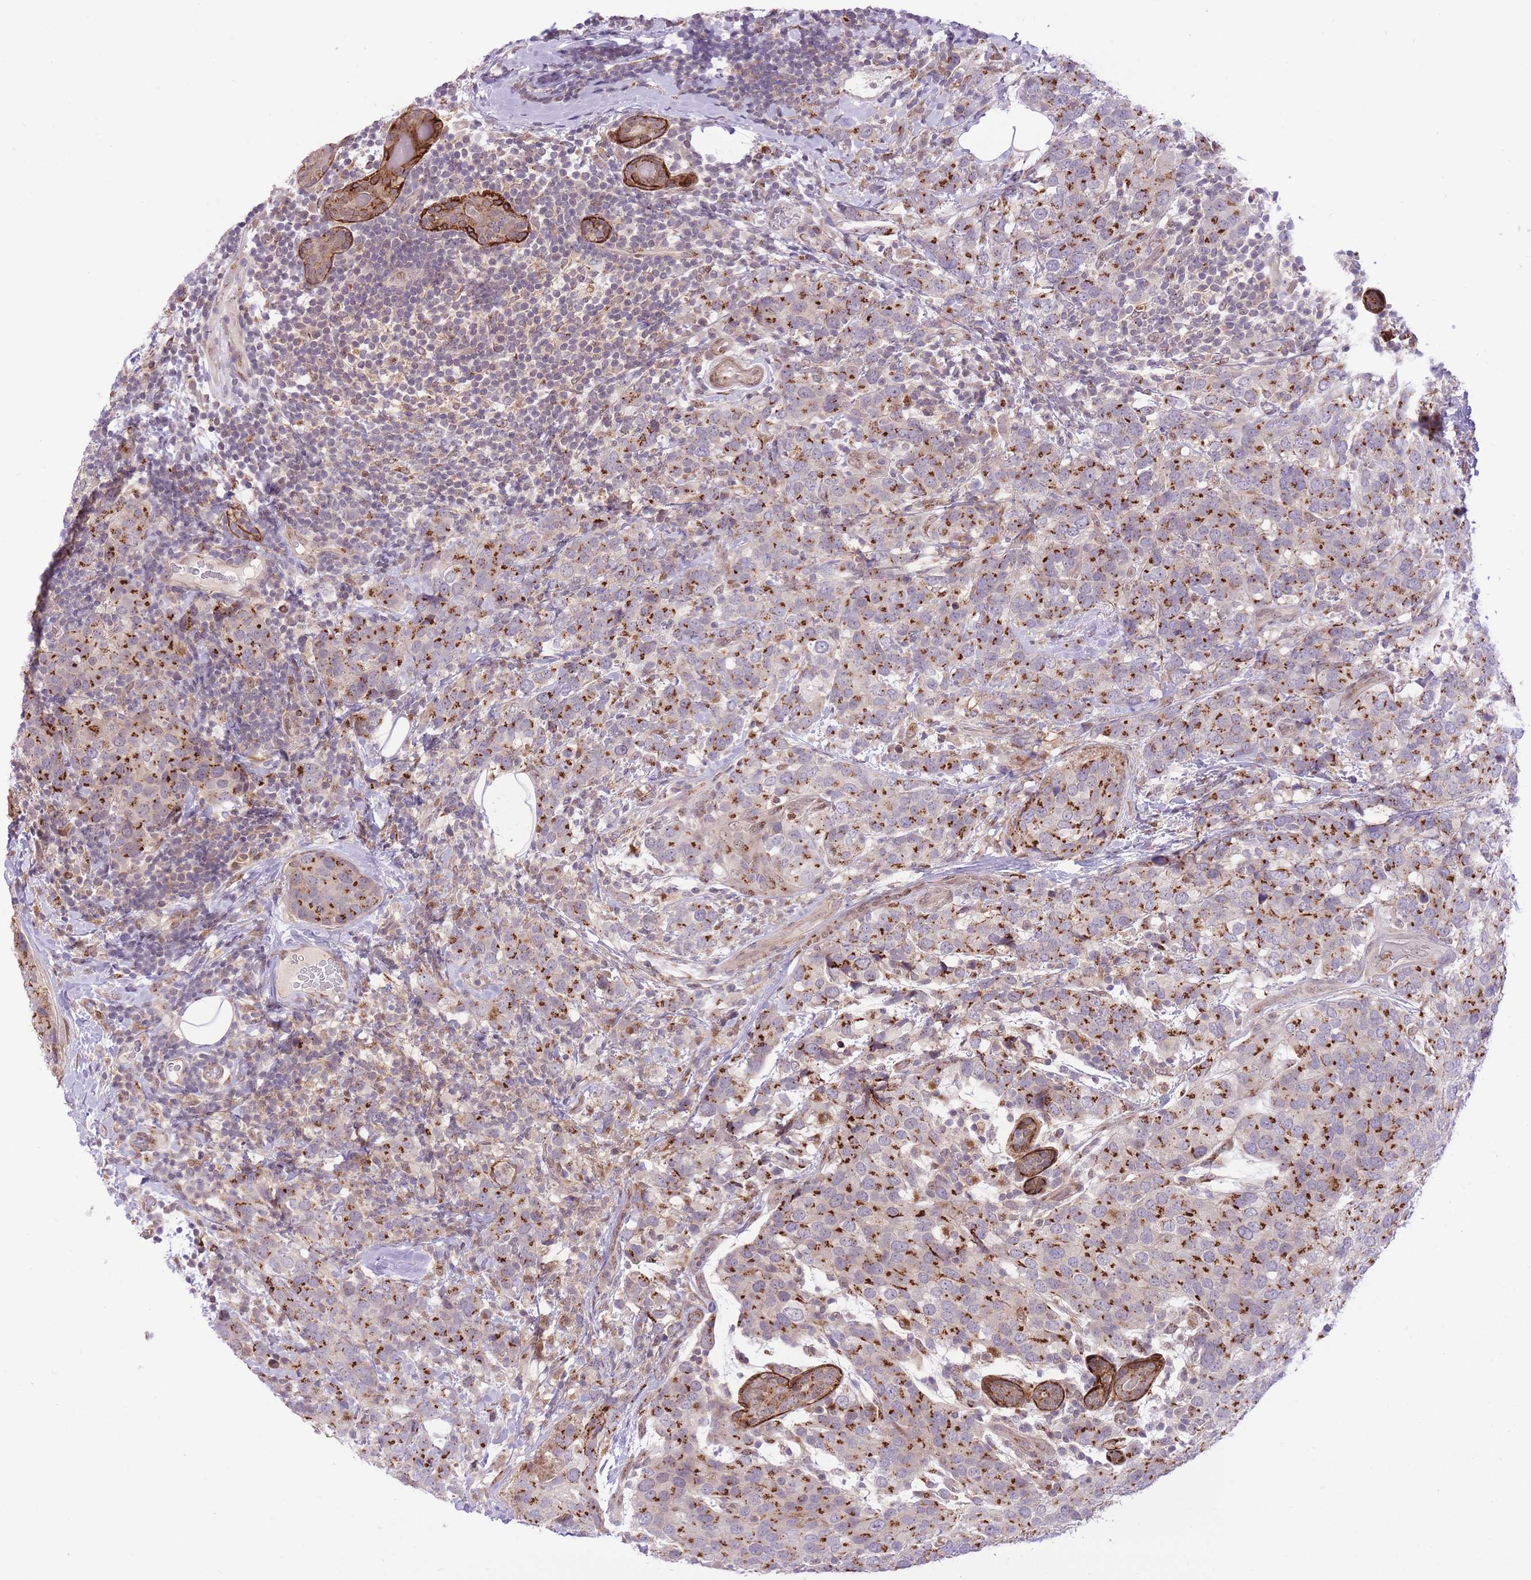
{"staining": {"intensity": "strong", "quantity": ">75%", "location": "cytoplasmic/membranous"}, "tissue": "breast cancer", "cell_type": "Tumor cells", "image_type": "cancer", "snomed": [{"axis": "morphology", "description": "Lobular carcinoma"}, {"axis": "topography", "description": "Breast"}], "caption": "This histopathology image demonstrates IHC staining of breast lobular carcinoma, with high strong cytoplasmic/membranous expression in about >75% of tumor cells.", "gene": "ZBED5", "patient": {"sex": "female", "age": 59}}